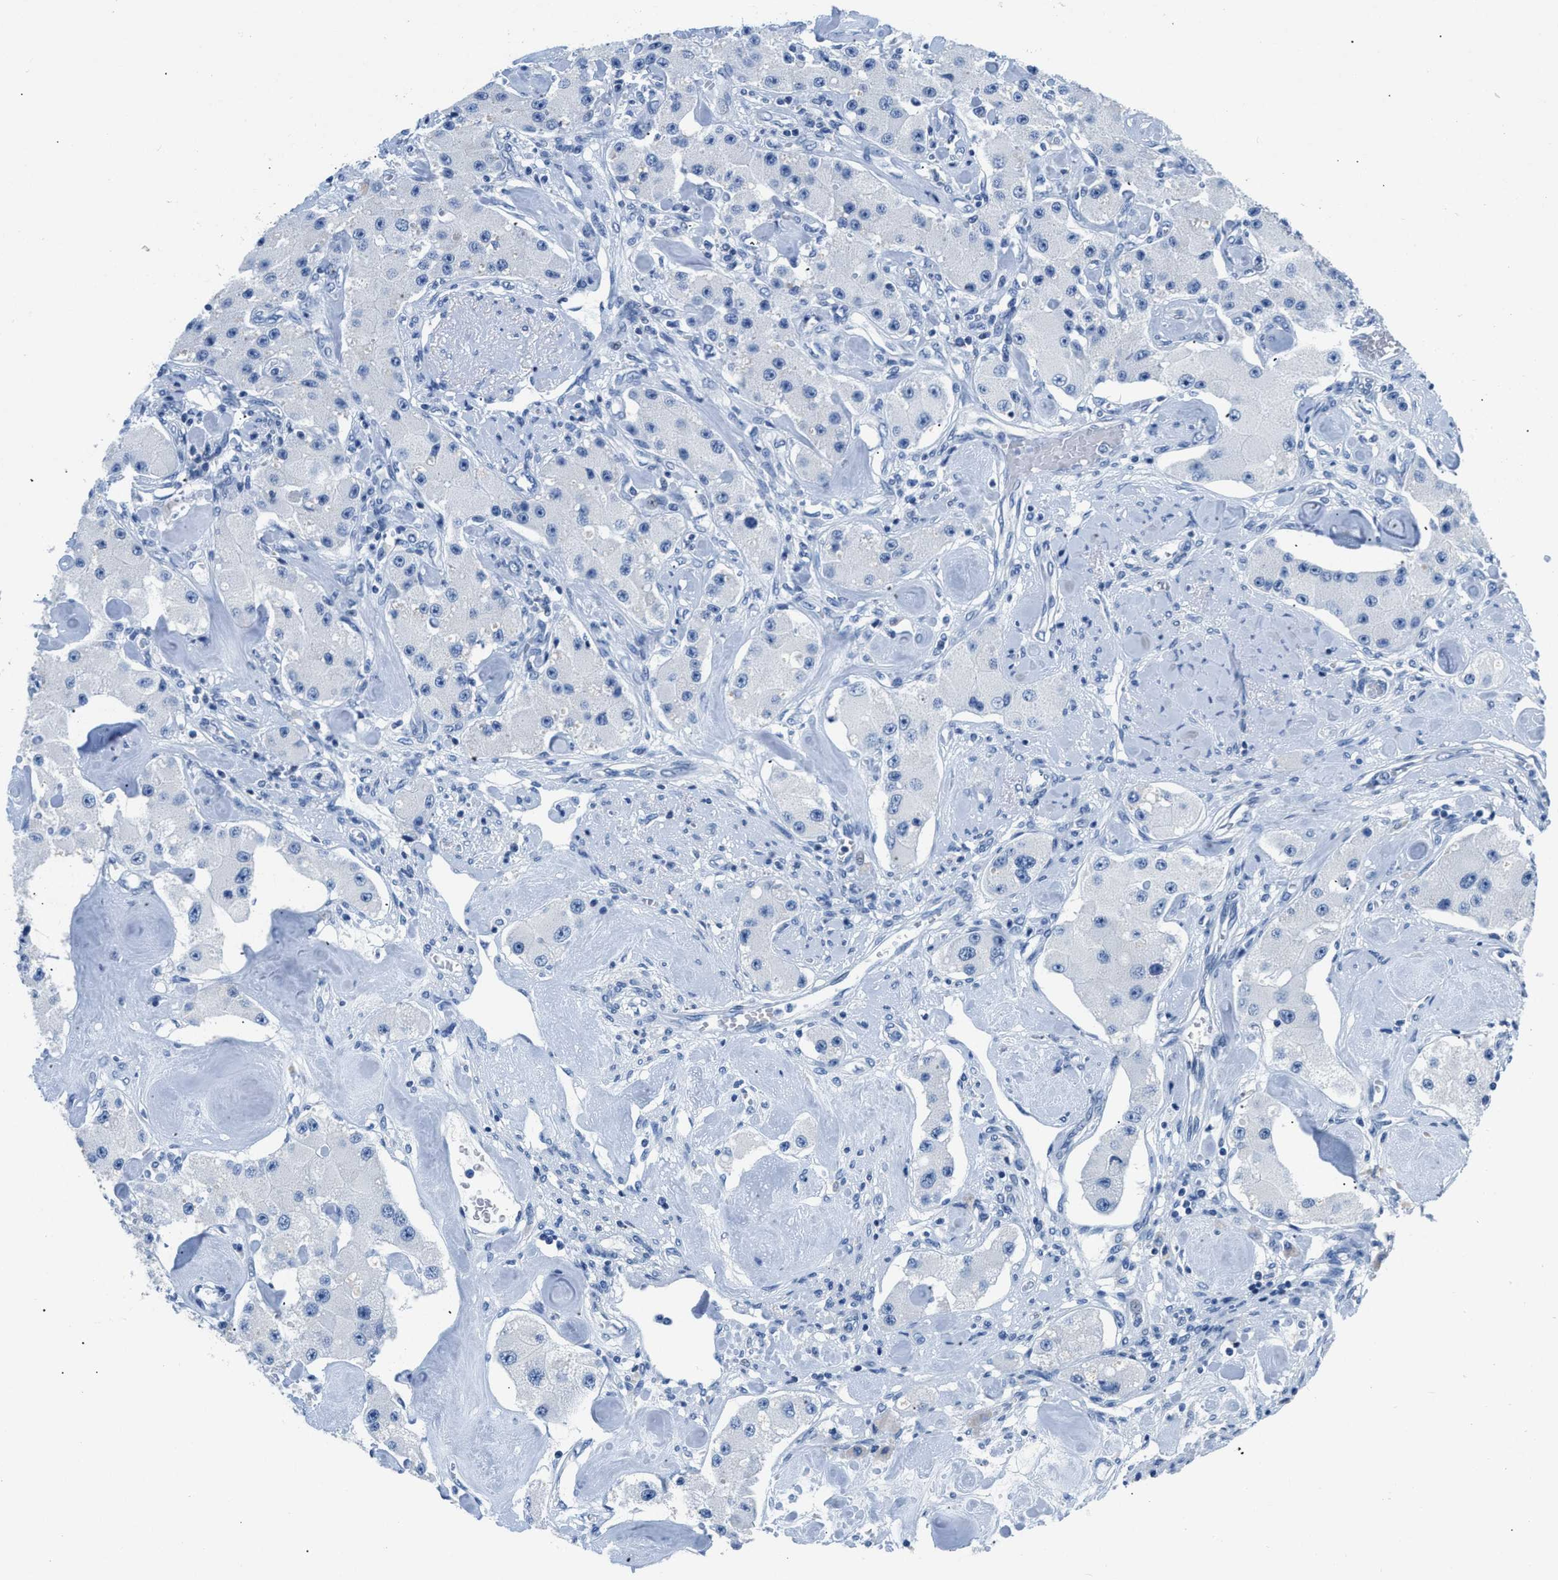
{"staining": {"intensity": "negative", "quantity": "none", "location": "none"}, "tissue": "carcinoid", "cell_type": "Tumor cells", "image_type": "cancer", "snomed": [{"axis": "morphology", "description": "Carcinoid, malignant, NOS"}, {"axis": "topography", "description": "Pancreas"}], "caption": "High power microscopy micrograph of an IHC micrograph of malignant carcinoid, revealing no significant expression in tumor cells. (Stains: DAB (3,3'-diaminobenzidine) IHC with hematoxylin counter stain, Microscopy: brightfield microscopy at high magnification).", "gene": "NFATC2", "patient": {"sex": "male", "age": 41}}